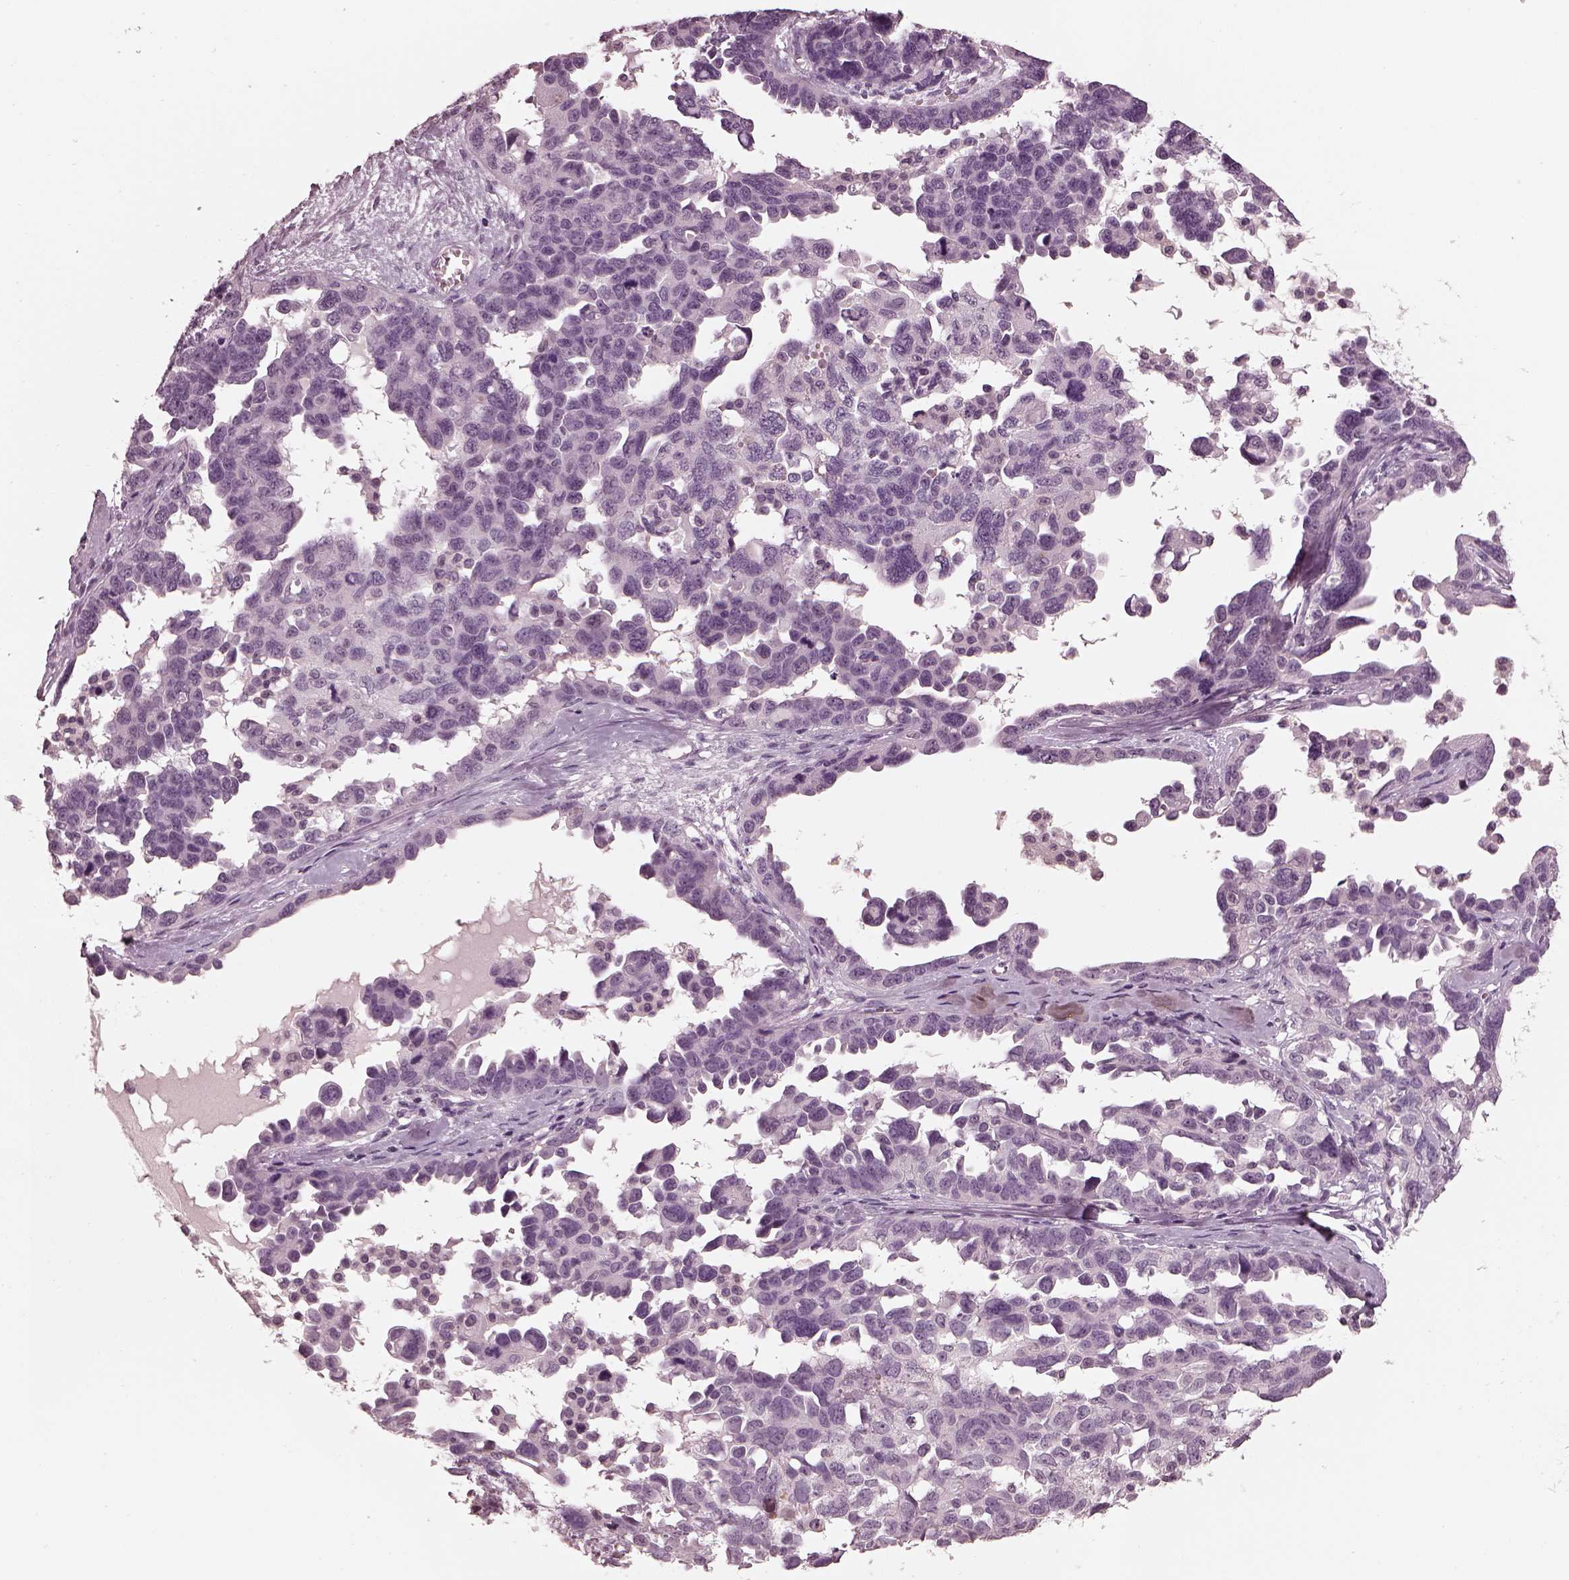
{"staining": {"intensity": "negative", "quantity": "none", "location": "none"}, "tissue": "ovarian cancer", "cell_type": "Tumor cells", "image_type": "cancer", "snomed": [{"axis": "morphology", "description": "Cystadenocarcinoma, serous, NOS"}, {"axis": "topography", "description": "Ovary"}], "caption": "DAB immunohistochemical staining of ovarian serous cystadenocarcinoma reveals no significant expression in tumor cells.", "gene": "TSKS", "patient": {"sex": "female", "age": 69}}